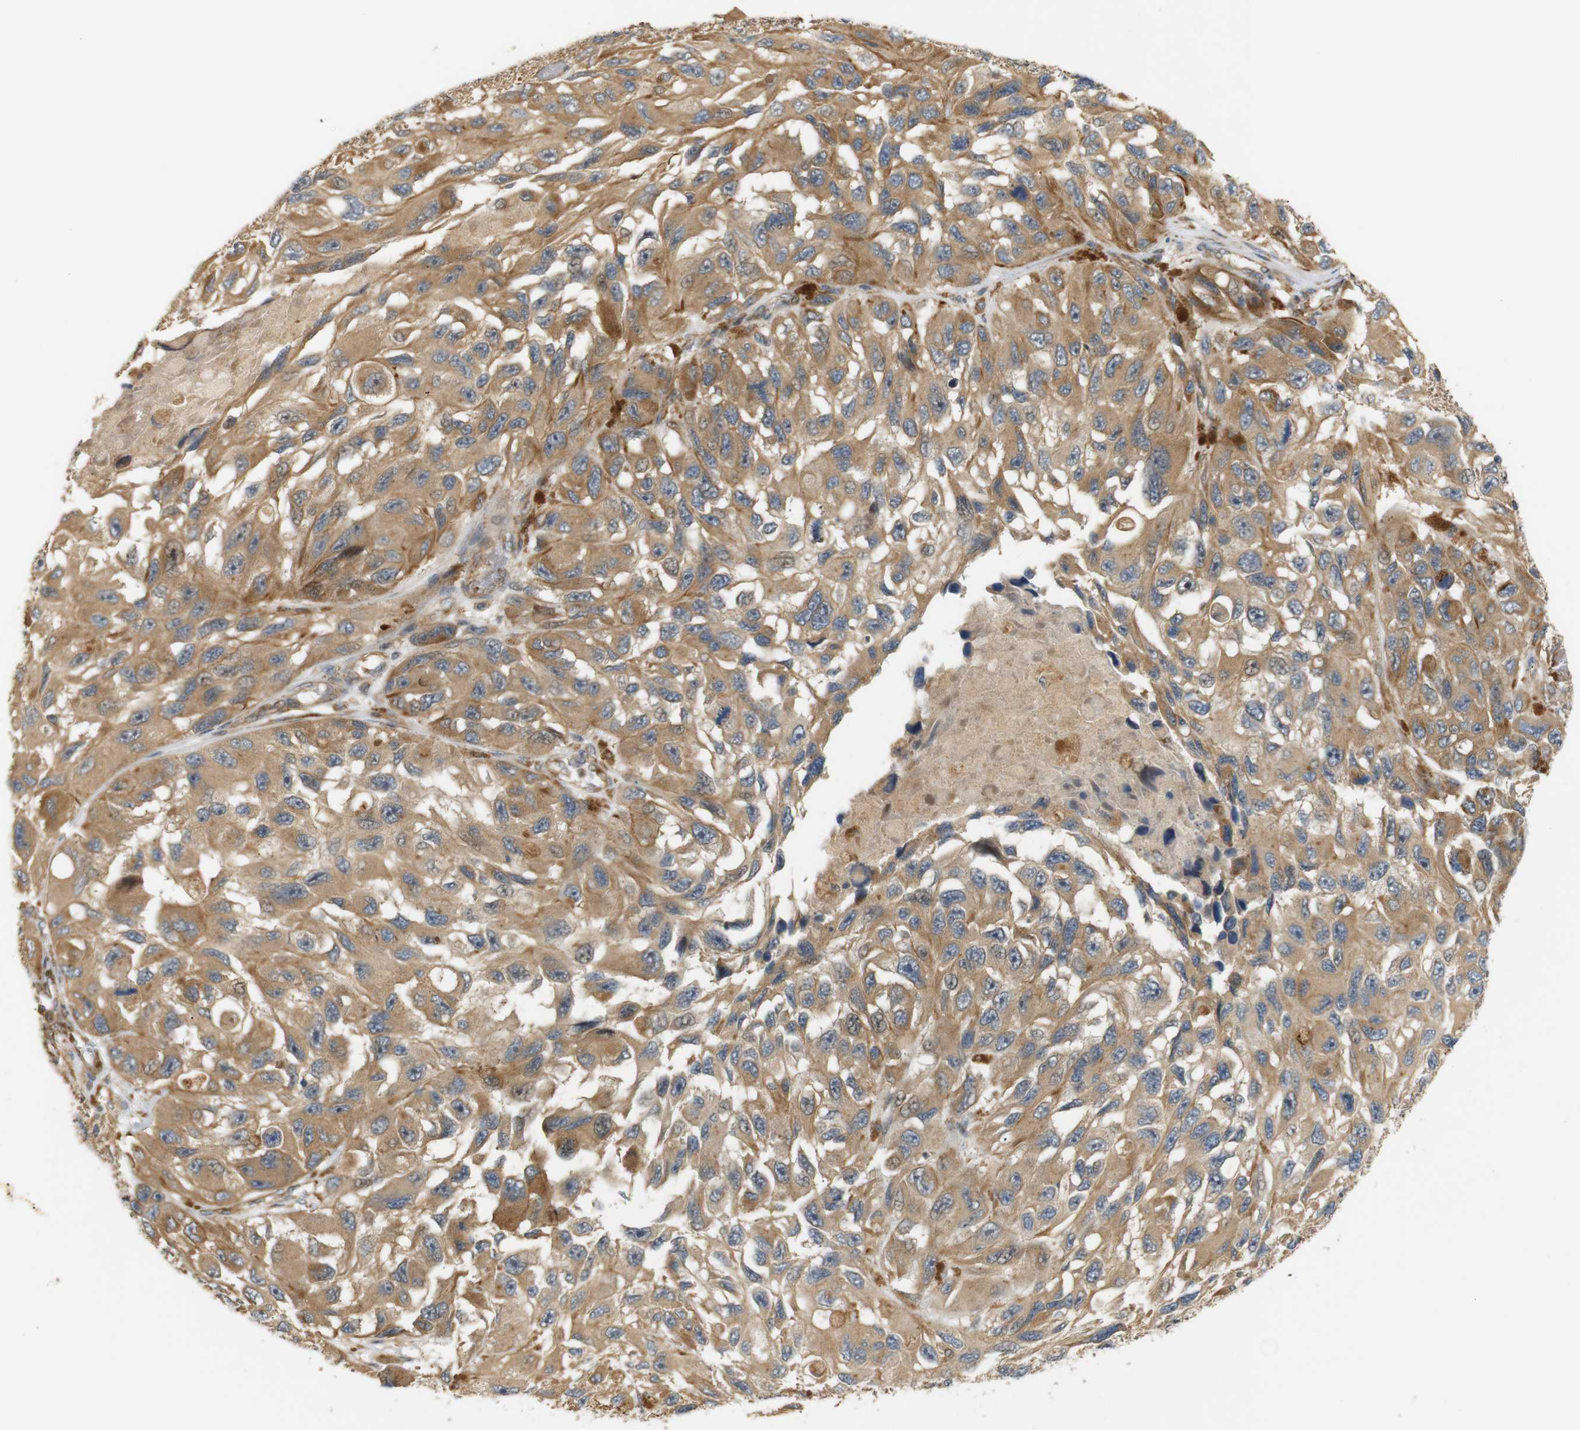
{"staining": {"intensity": "moderate", "quantity": ">75%", "location": "cytoplasmic/membranous"}, "tissue": "melanoma", "cell_type": "Tumor cells", "image_type": "cancer", "snomed": [{"axis": "morphology", "description": "Malignant melanoma, NOS"}, {"axis": "topography", "description": "Skin"}], "caption": "Protein analysis of melanoma tissue exhibits moderate cytoplasmic/membranous expression in about >75% of tumor cells.", "gene": "RPTOR", "patient": {"sex": "female", "age": 73}}